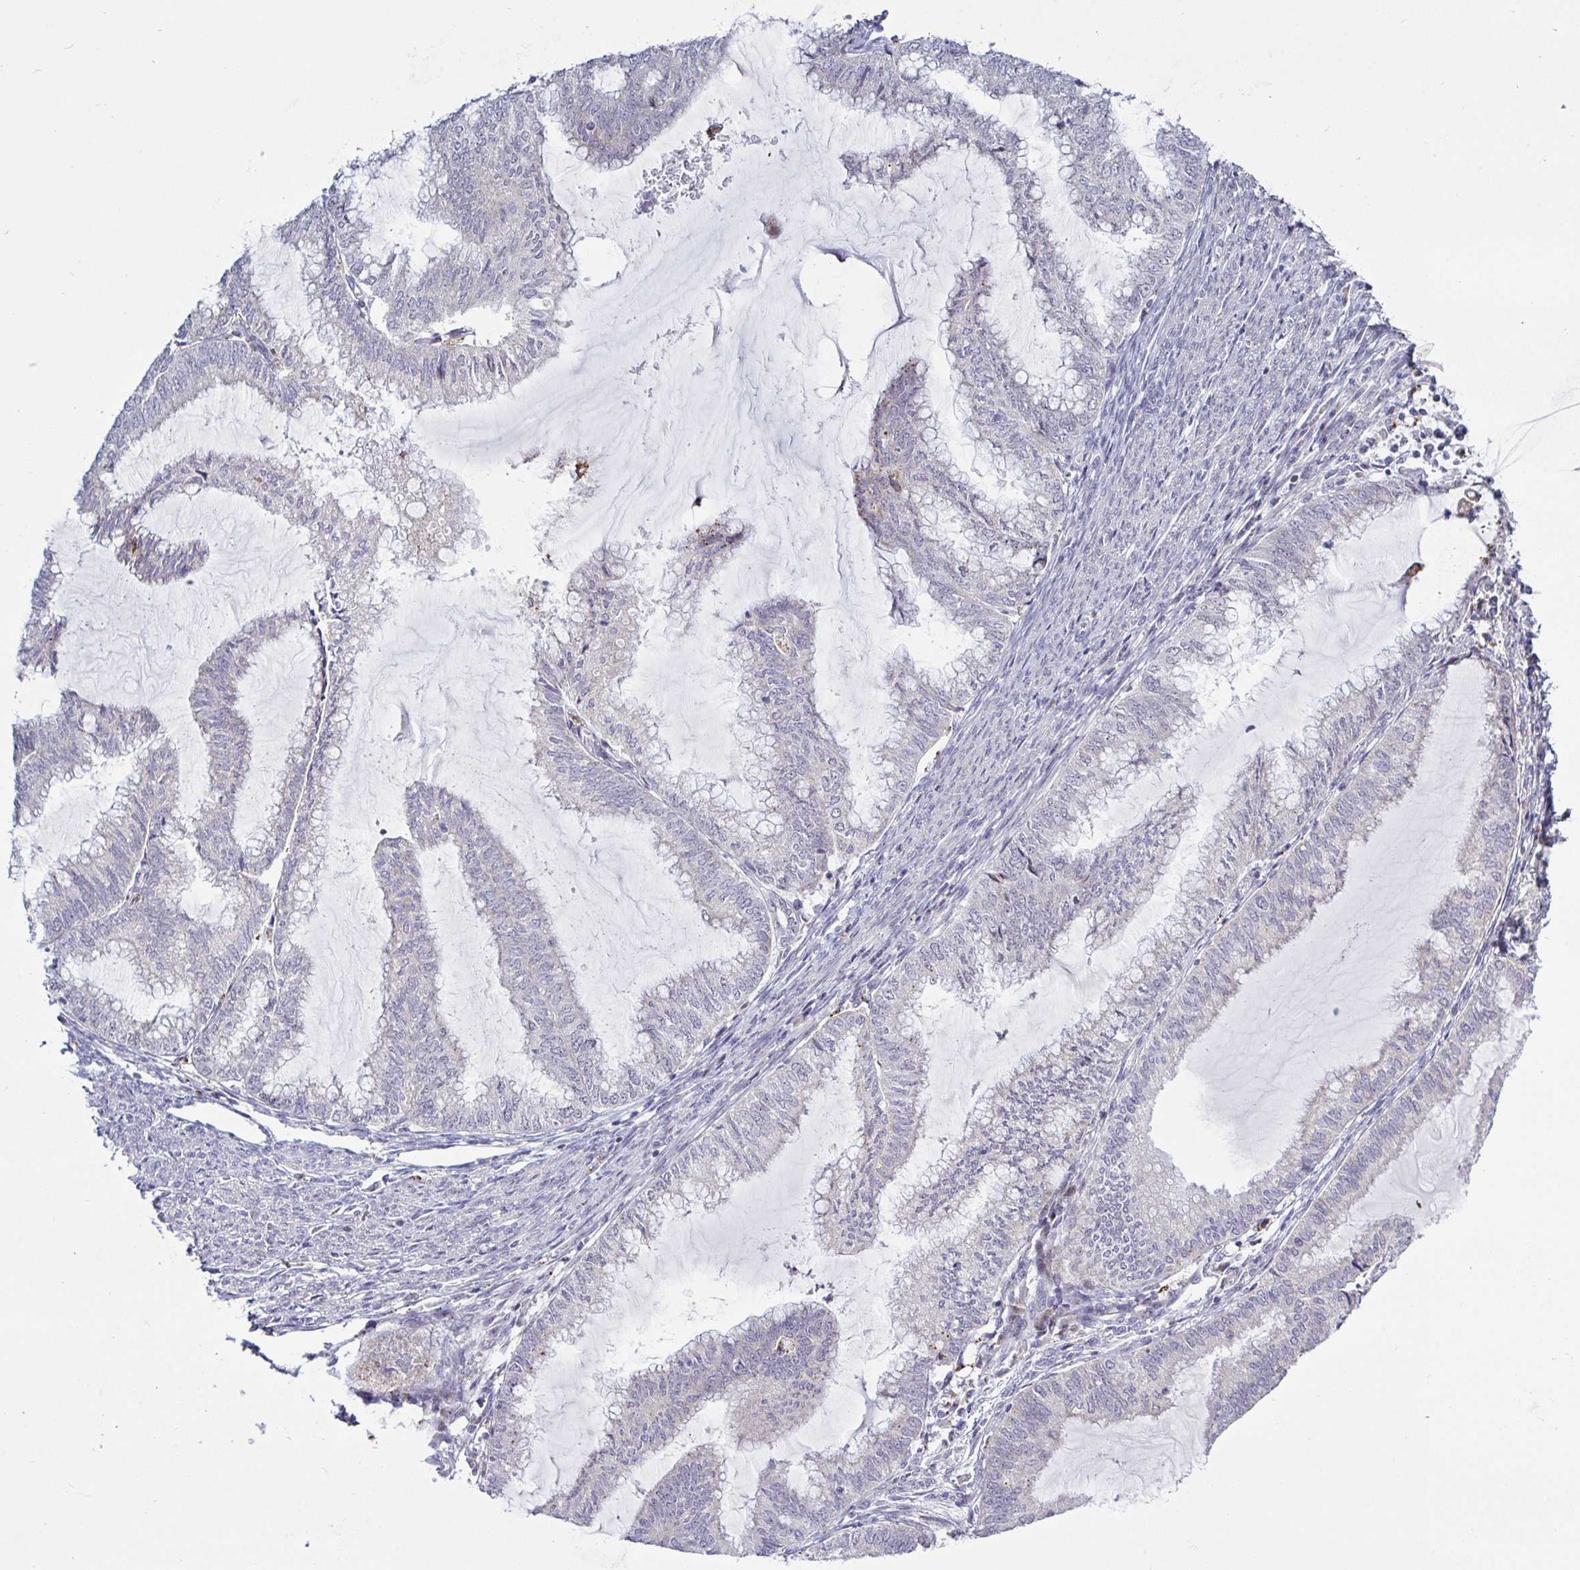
{"staining": {"intensity": "moderate", "quantity": "<25%", "location": "cytoplasmic/membranous"}, "tissue": "endometrial cancer", "cell_type": "Tumor cells", "image_type": "cancer", "snomed": [{"axis": "morphology", "description": "Adenocarcinoma, NOS"}, {"axis": "topography", "description": "Endometrium"}], "caption": "Endometrial cancer (adenocarcinoma) was stained to show a protein in brown. There is low levels of moderate cytoplasmic/membranous expression in approximately <25% of tumor cells.", "gene": "DZIP1", "patient": {"sex": "female", "age": 79}}